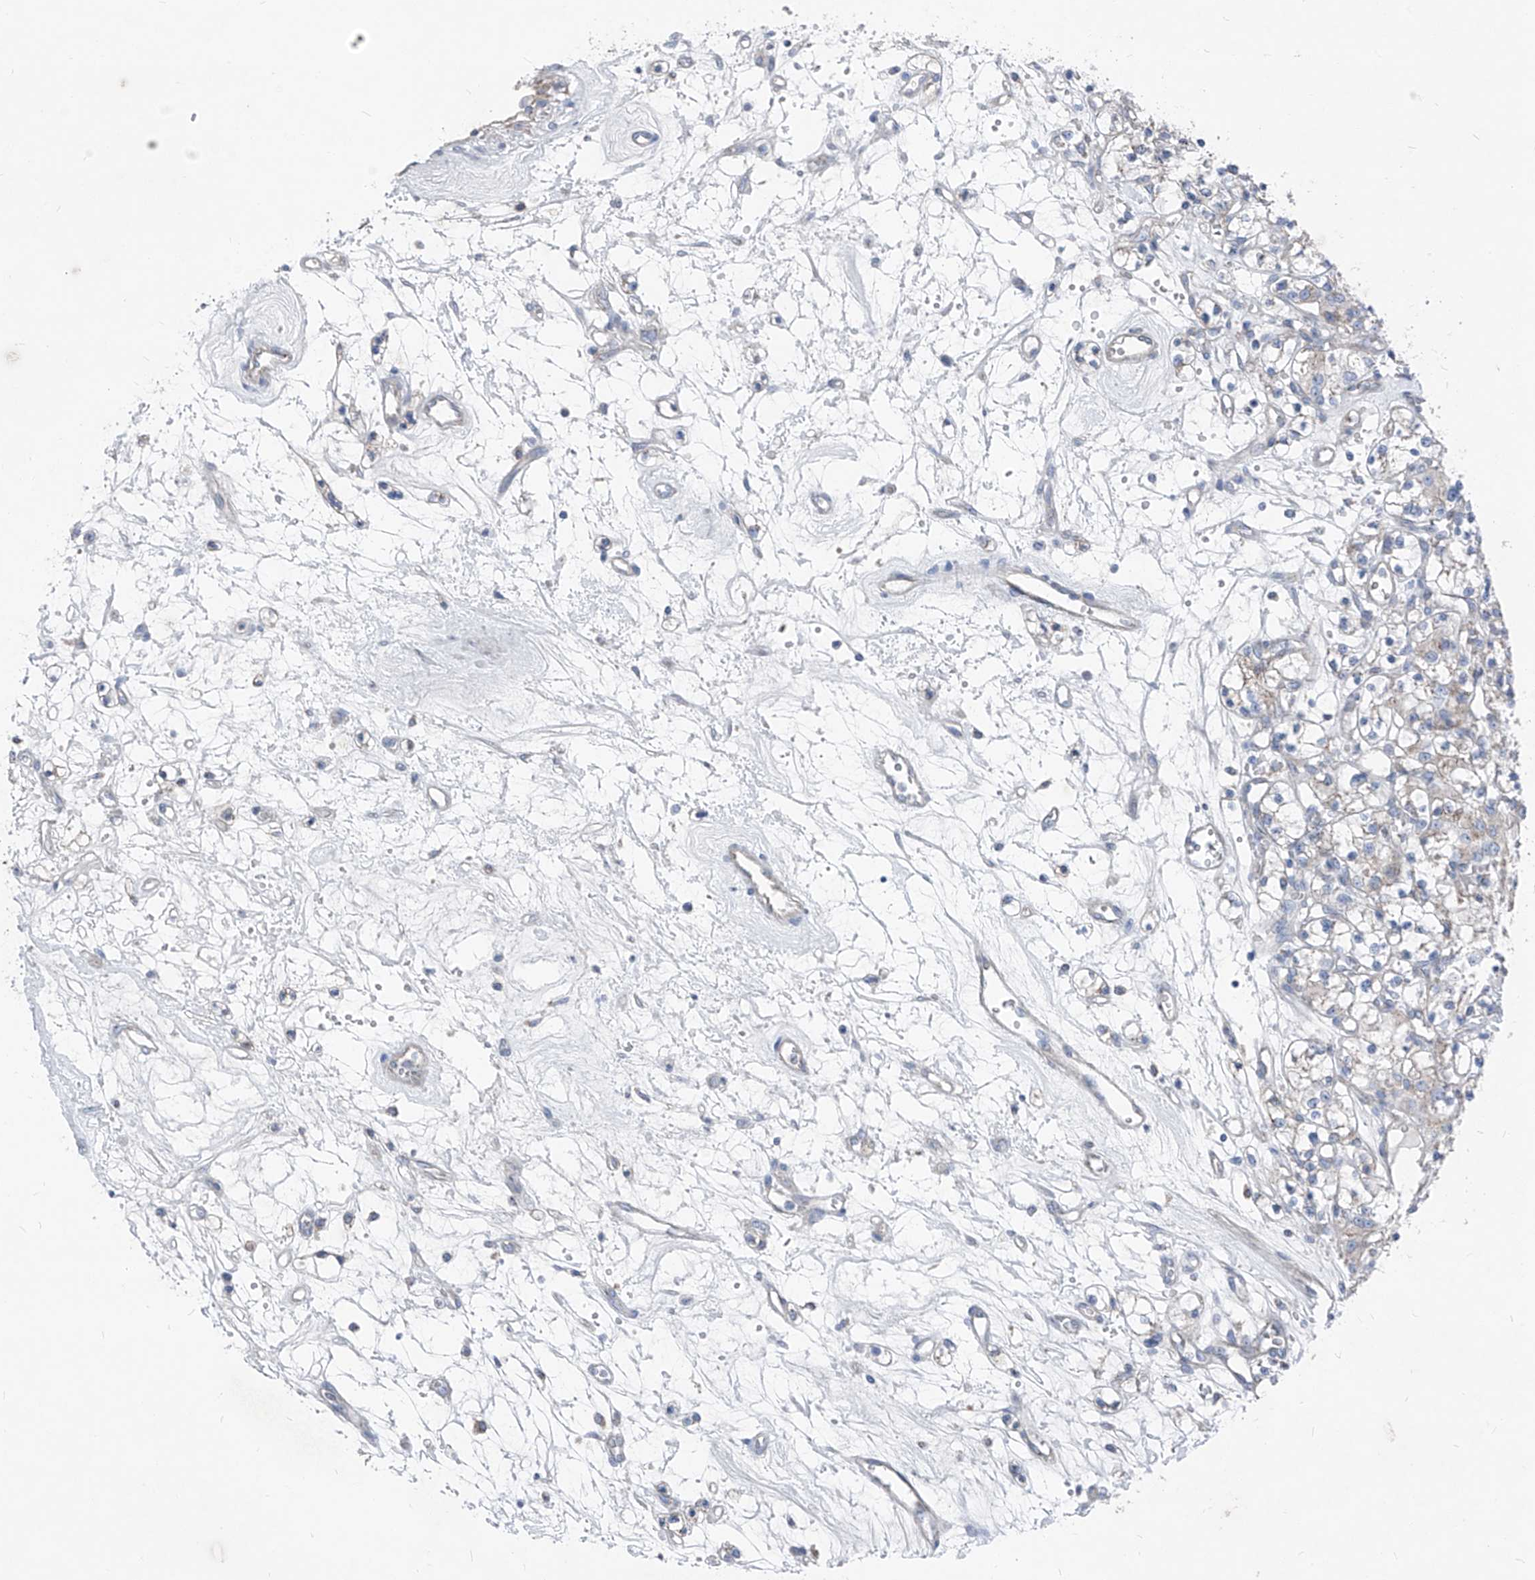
{"staining": {"intensity": "negative", "quantity": "none", "location": "none"}, "tissue": "renal cancer", "cell_type": "Tumor cells", "image_type": "cancer", "snomed": [{"axis": "morphology", "description": "Adenocarcinoma, NOS"}, {"axis": "topography", "description": "Kidney"}], "caption": "An immunohistochemistry micrograph of adenocarcinoma (renal) is shown. There is no staining in tumor cells of adenocarcinoma (renal).", "gene": "AGPS", "patient": {"sex": "female", "age": 59}}